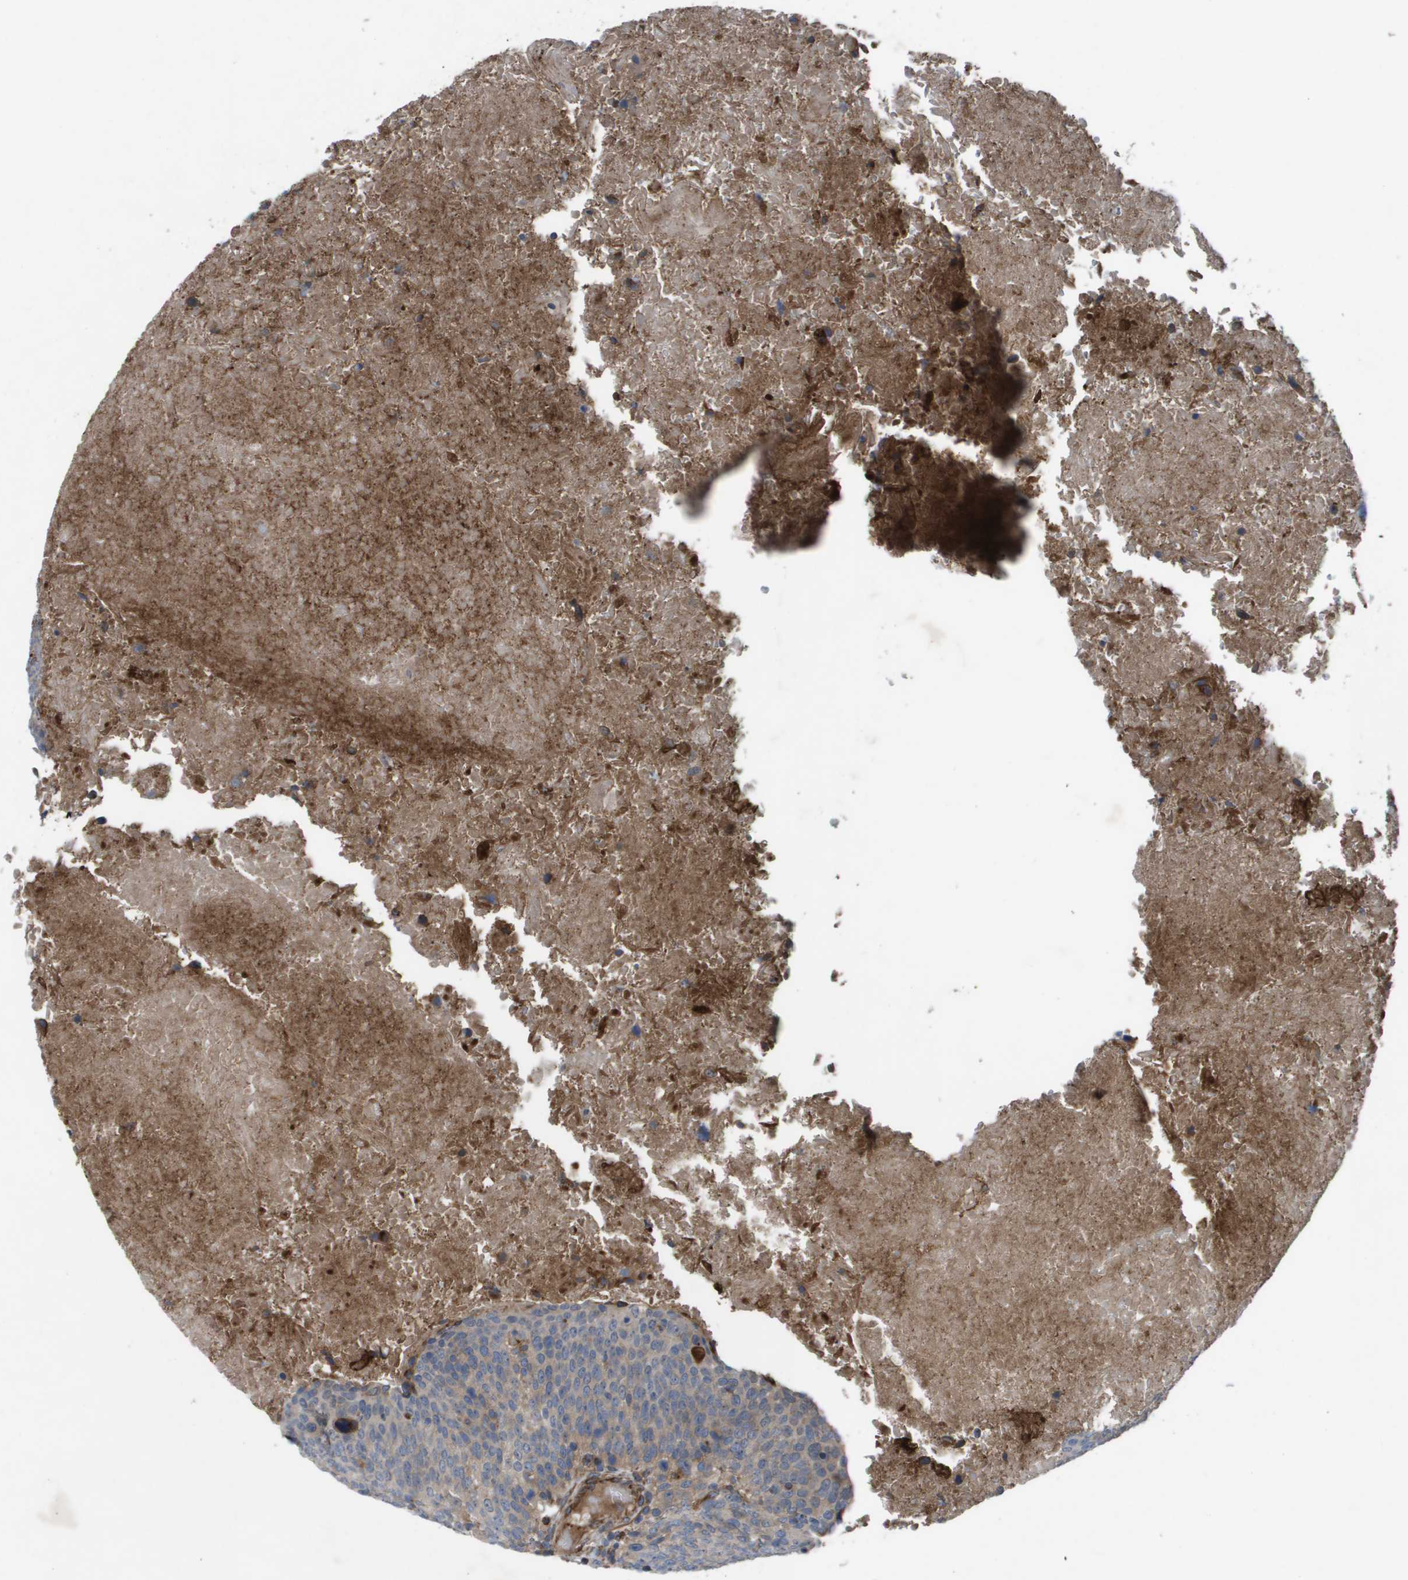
{"staining": {"intensity": "moderate", "quantity": "25%-75%", "location": "cytoplasmic/membranous"}, "tissue": "head and neck cancer", "cell_type": "Tumor cells", "image_type": "cancer", "snomed": [{"axis": "morphology", "description": "Squamous cell carcinoma, NOS"}, {"axis": "morphology", "description": "Squamous cell carcinoma, metastatic, NOS"}, {"axis": "topography", "description": "Lymph node"}, {"axis": "topography", "description": "Head-Neck"}], "caption": "Immunohistochemistry (IHC) of human head and neck metastatic squamous cell carcinoma shows medium levels of moderate cytoplasmic/membranous expression in about 25%-75% of tumor cells.", "gene": "SLC6A9", "patient": {"sex": "male", "age": 62}}